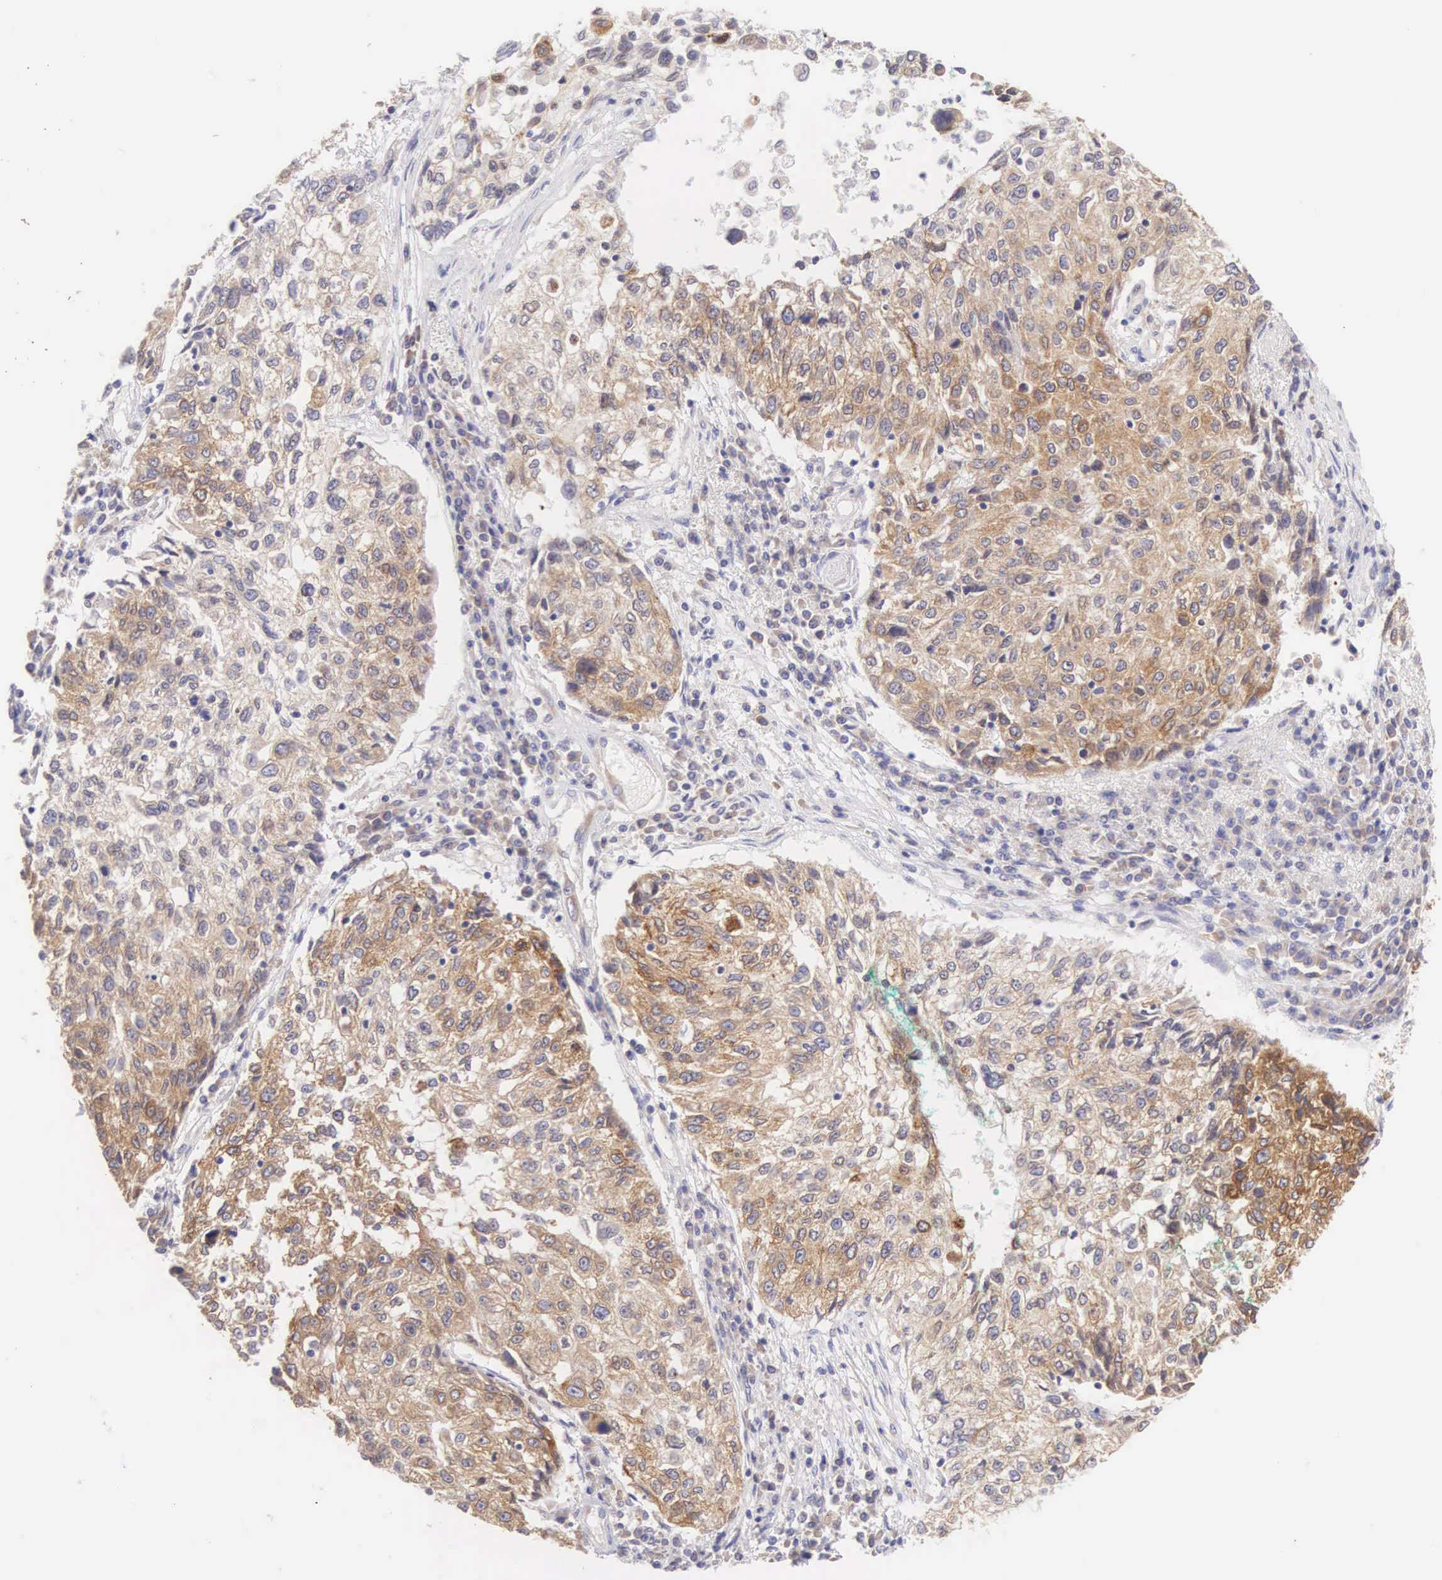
{"staining": {"intensity": "weak", "quantity": ">75%", "location": "cytoplasmic/membranous"}, "tissue": "cervical cancer", "cell_type": "Tumor cells", "image_type": "cancer", "snomed": [{"axis": "morphology", "description": "Squamous cell carcinoma, NOS"}, {"axis": "topography", "description": "Cervix"}], "caption": "This micrograph displays immunohistochemistry staining of human cervical squamous cell carcinoma, with low weak cytoplasmic/membranous positivity in approximately >75% of tumor cells.", "gene": "NSDHL", "patient": {"sex": "female", "age": 57}}